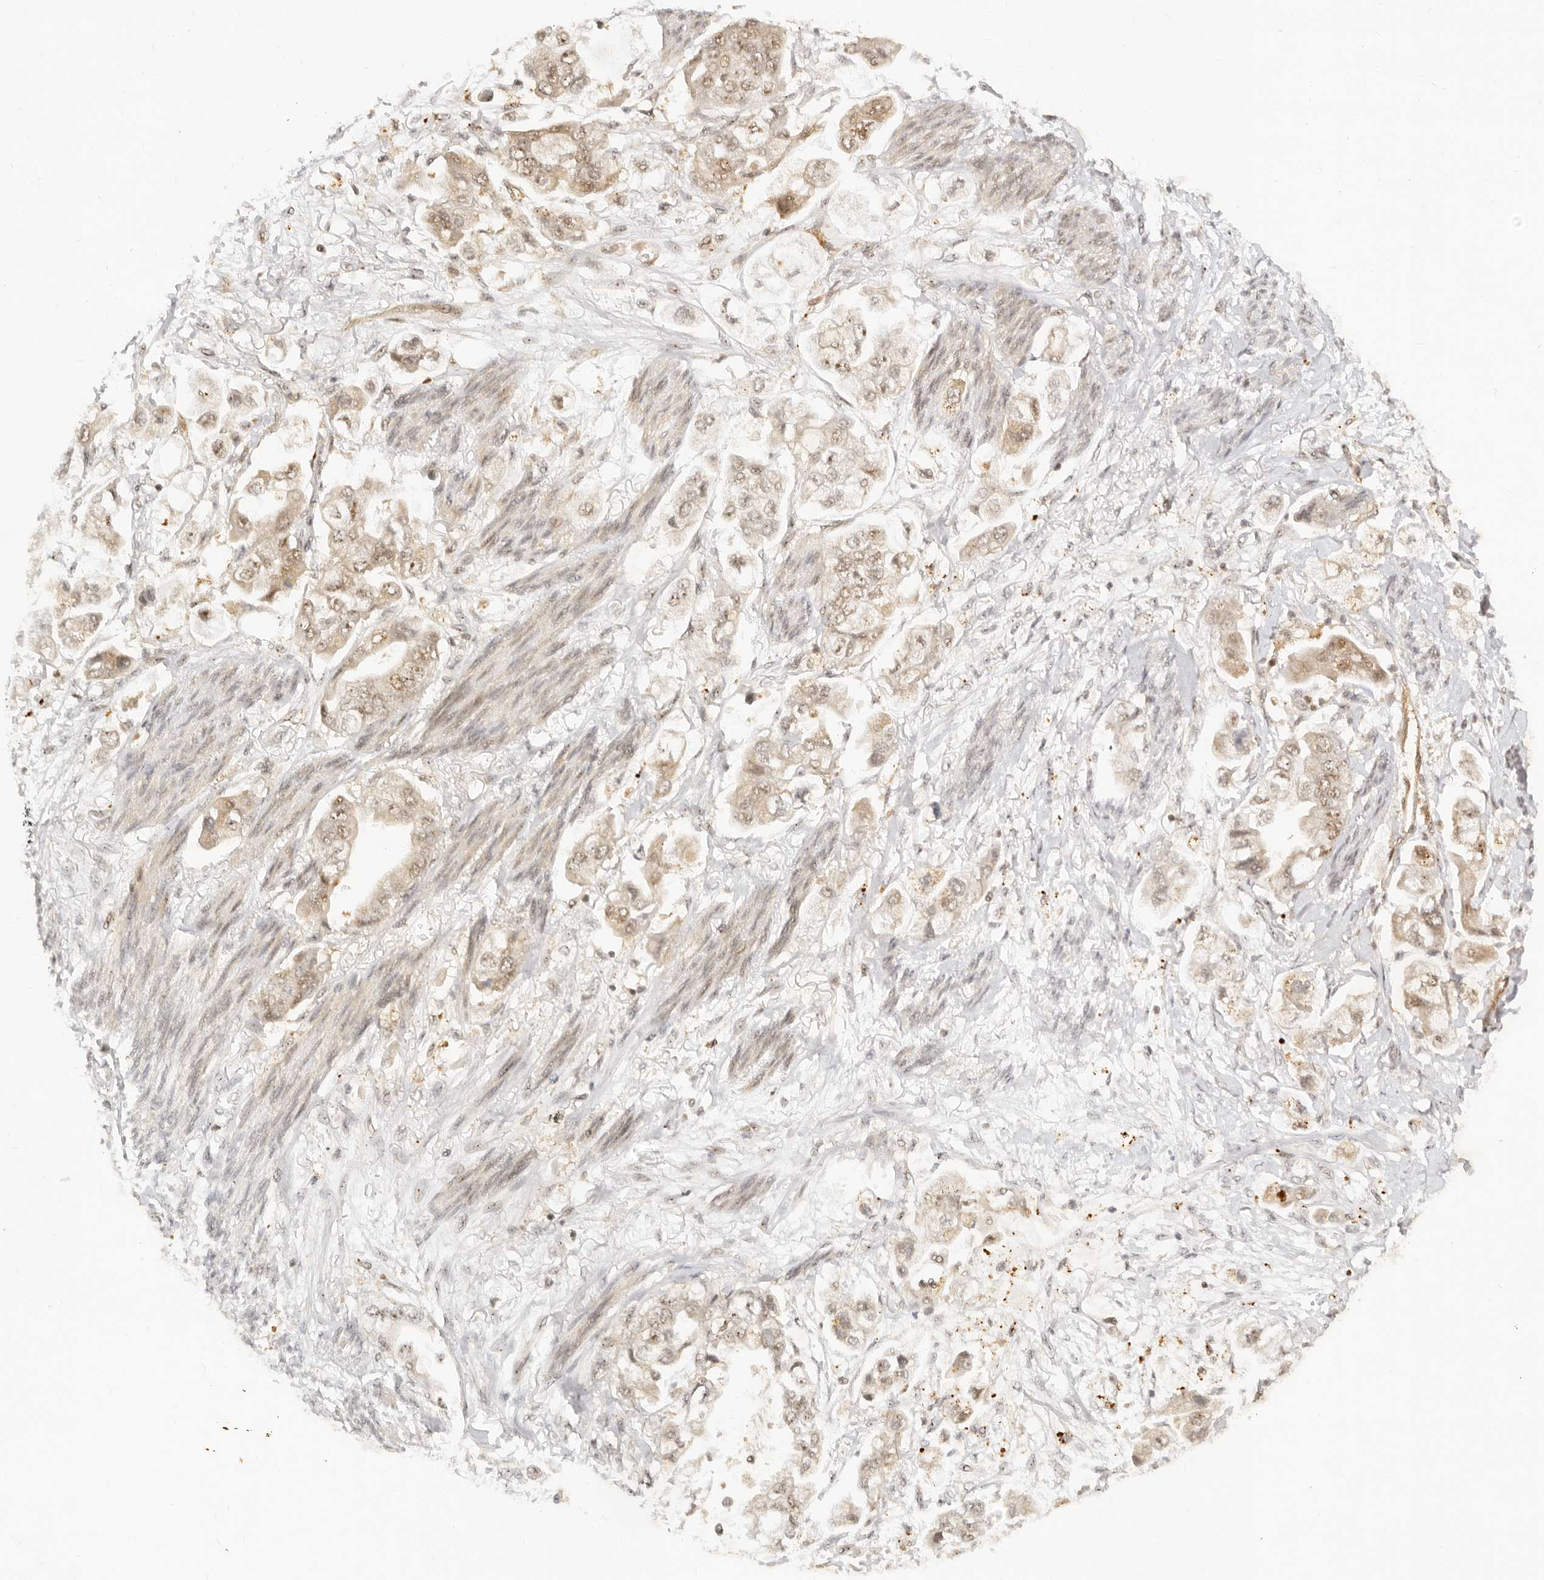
{"staining": {"intensity": "weak", "quantity": ">75%", "location": "cytoplasmic/membranous,nuclear"}, "tissue": "stomach cancer", "cell_type": "Tumor cells", "image_type": "cancer", "snomed": [{"axis": "morphology", "description": "Adenocarcinoma, NOS"}, {"axis": "topography", "description": "Stomach"}], "caption": "This is a histology image of immunohistochemistry (IHC) staining of stomach adenocarcinoma, which shows weak positivity in the cytoplasmic/membranous and nuclear of tumor cells.", "gene": "BAP1", "patient": {"sex": "male", "age": 62}}